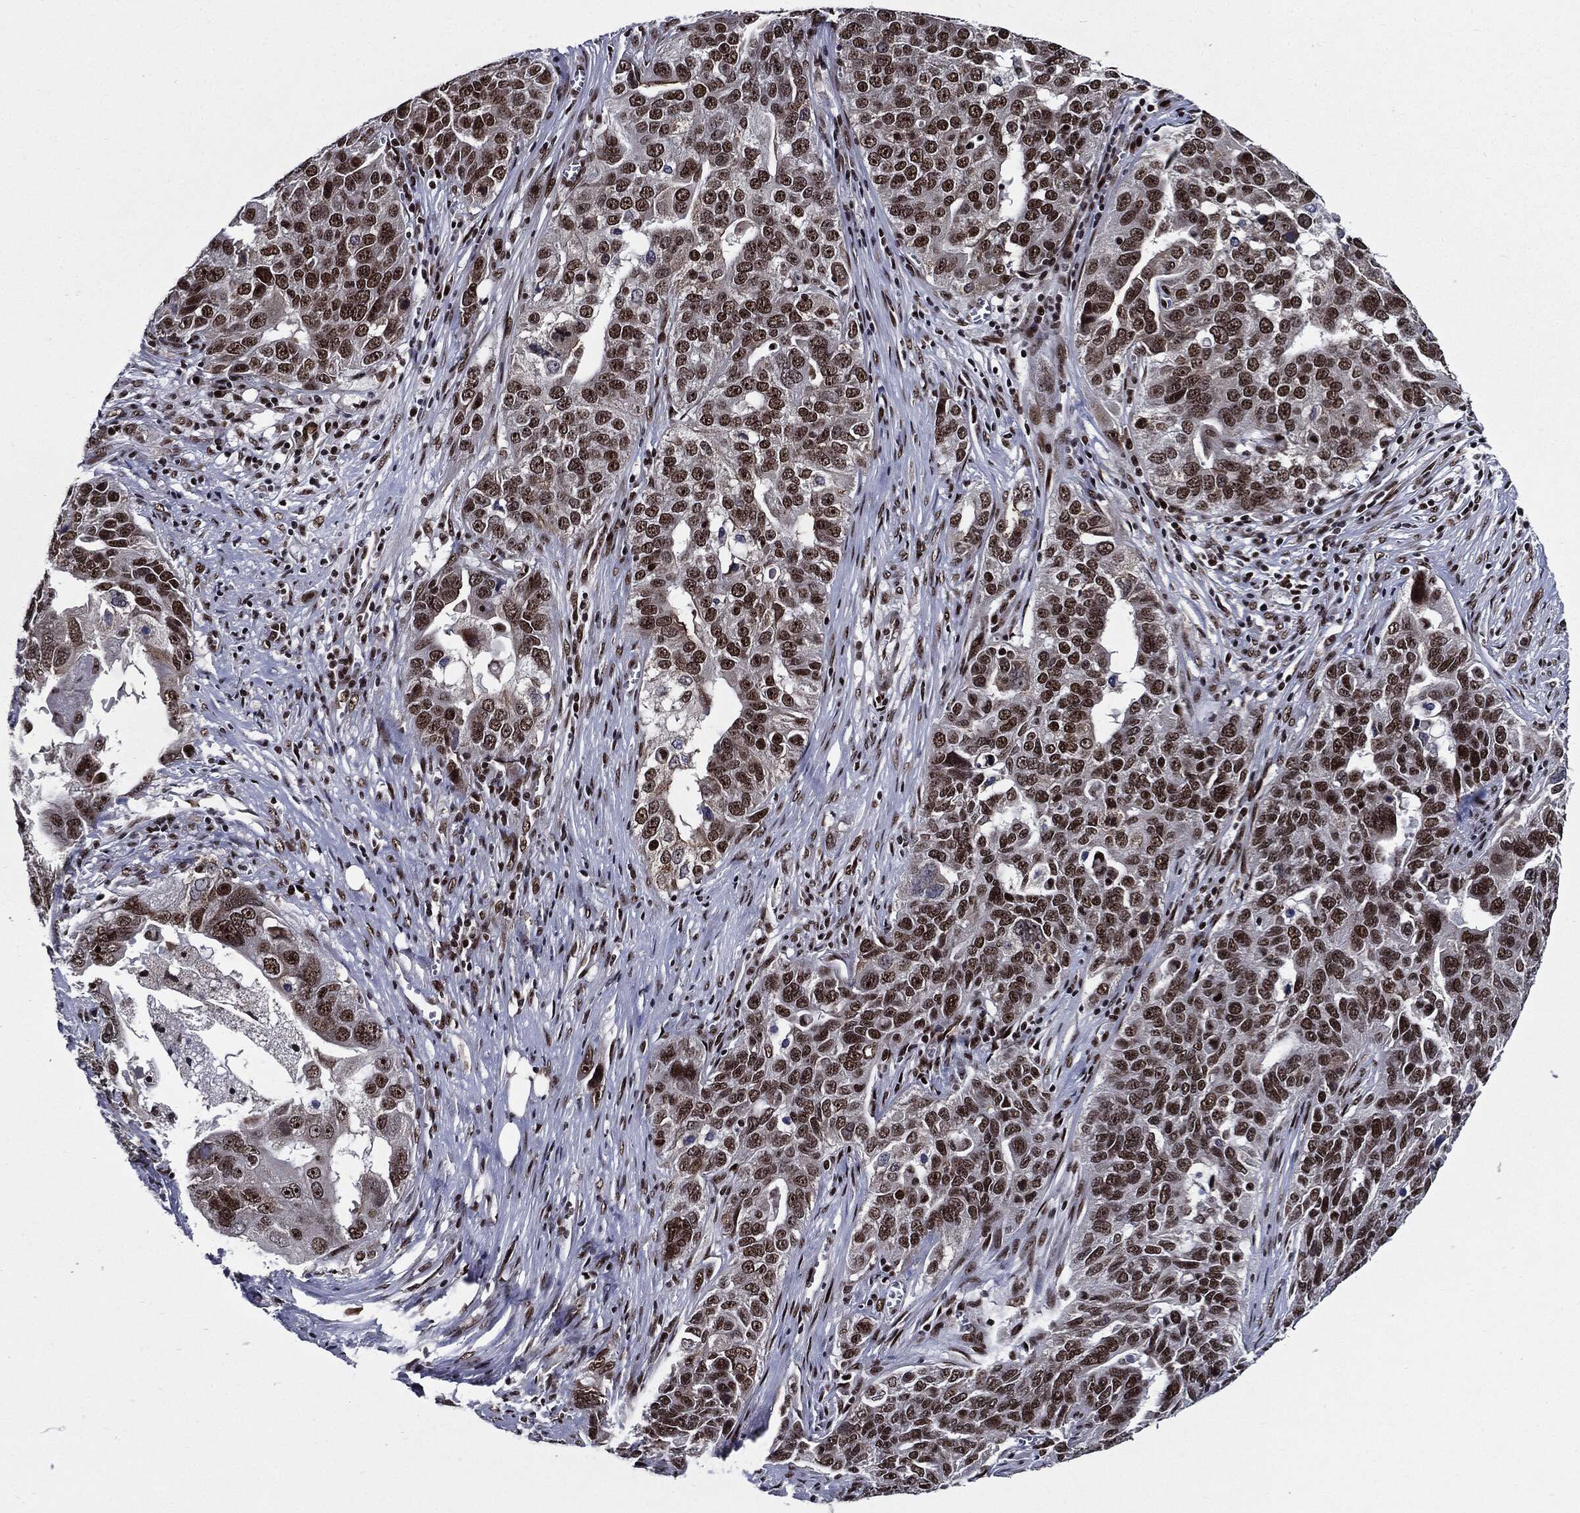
{"staining": {"intensity": "moderate", "quantity": ">75%", "location": "nuclear"}, "tissue": "ovarian cancer", "cell_type": "Tumor cells", "image_type": "cancer", "snomed": [{"axis": "morphology", "description": "Carcinoma, endometroid"}, {"axis": "topography", "description": "Soft tissue"}, {"axis": "topography", "description": "Ovary"}], "caption": "Brown immunohistochemical staining in ovarian endometroid carcinoma exhibits moderate nuclear staining in about >75% of tumor cells.", "gene": "ZFP91", "patient": {"sex": "female", "age": 52}}